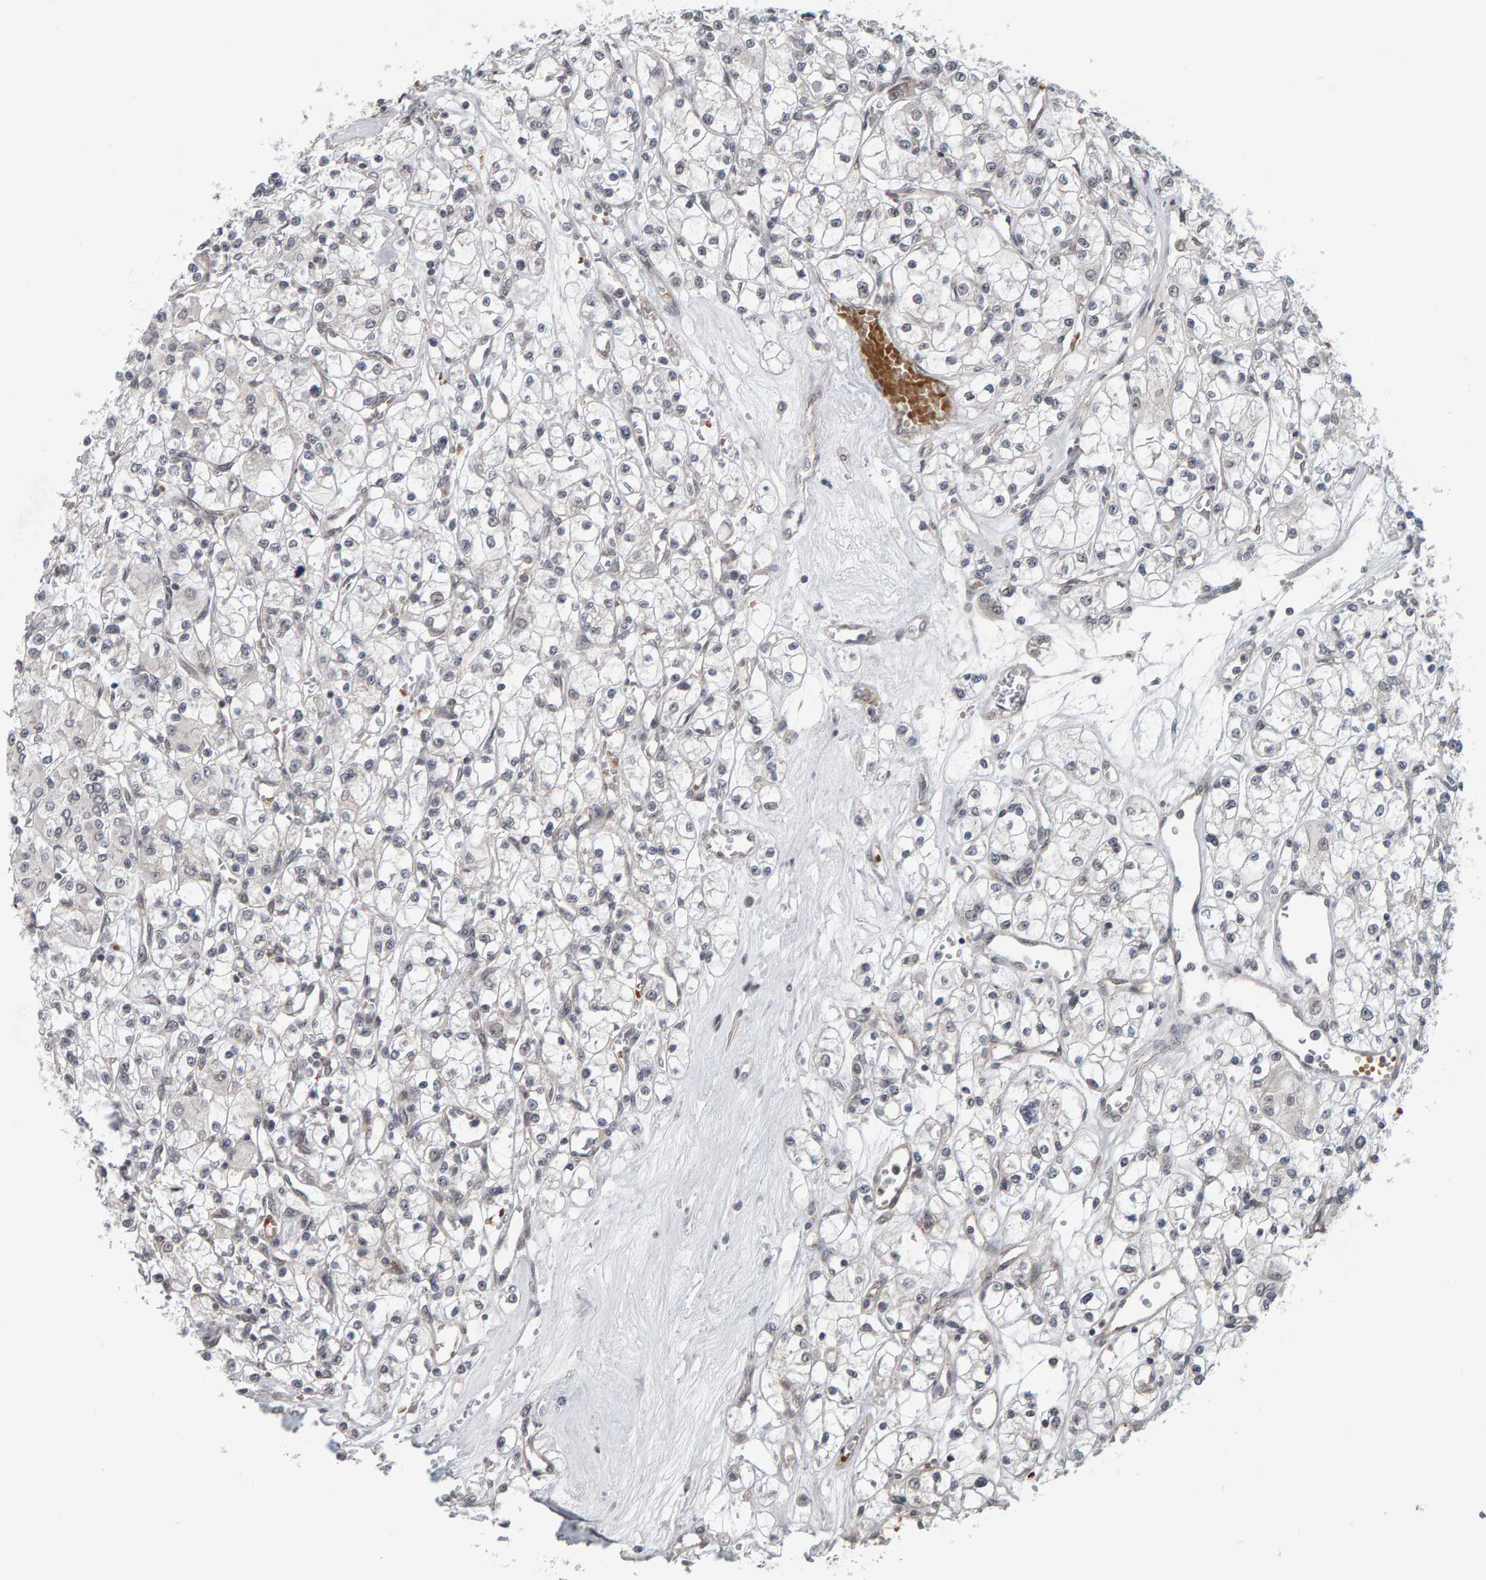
{"staining": {"intensity": "negative", "quantity": "none", "location": "none"}, "tissue": "renal cancer", "cell_type": "Tumor cells", "image_type": "cancer", "snomed": [{"axis": "morphology", "description": "Adenocarcinoma, NOS"}, {"axis": "topography", "description": "Kidney"}], "caption": "Image shows no significant protein positivity in tumor cells of renal cancer.", "gene": "DAP3", "patient": {"sex": "female", "age": 59}}